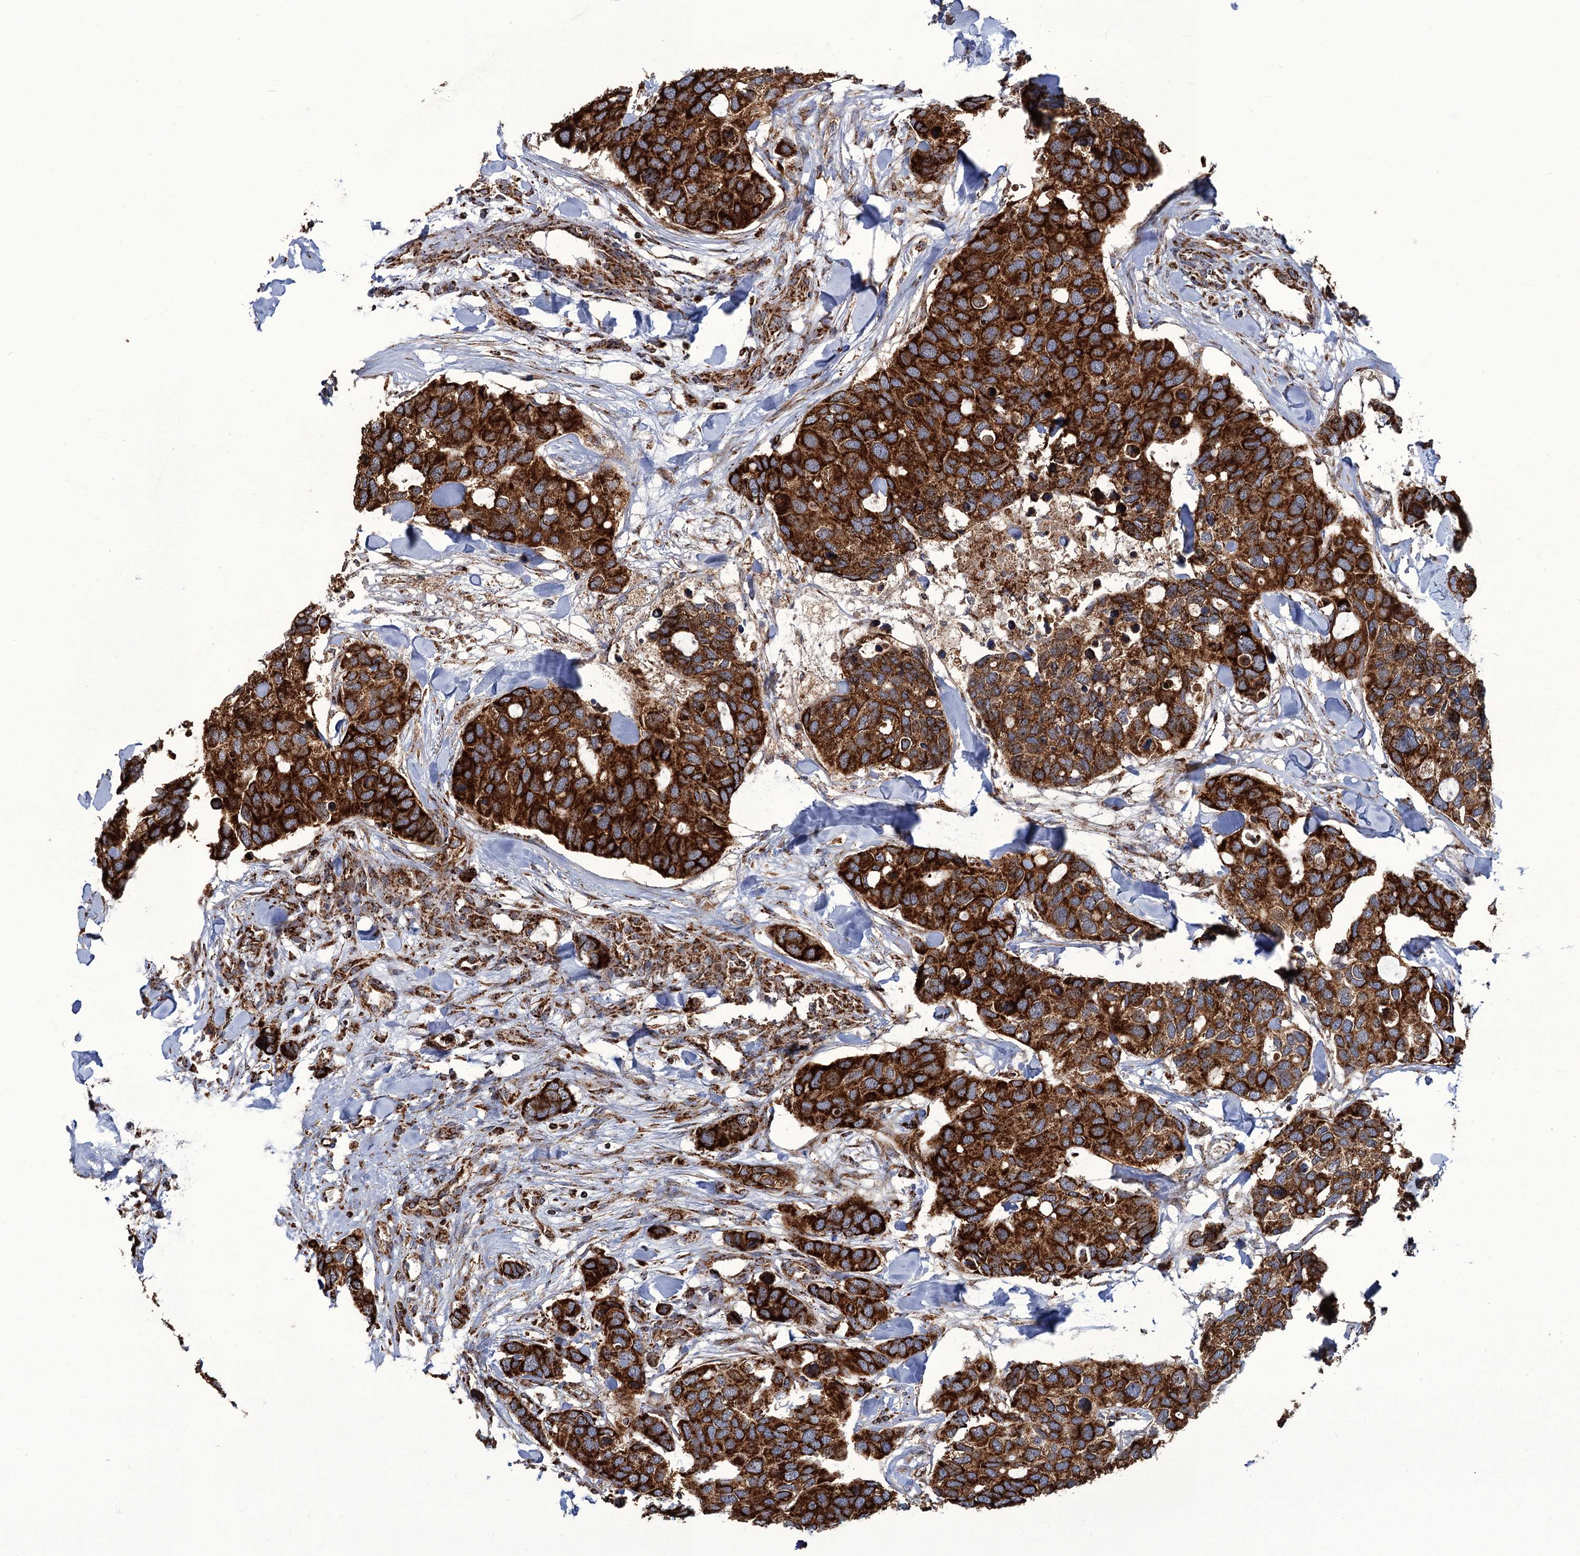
{"staining": {"intensity": "strong", "quantity": ">75%", "location": "cytoplasmic/membranous"}, "tissue": "breast cancer", "cell_type": "Tumor cells", "image_type": "cancer", "snomed": [{"axis": "morphology", "description": "Duct carcinoma"}, {"axis": "topography", "description": "Breast"}], "caption": "Immunohistochemical staining of human breast cancer demonstrates high levels of strong cytoplasmic/membranous staining in approximately >75% of tumor cells.", "gene": "APH1A", "patient": {"sex": "female", "age": 83}}